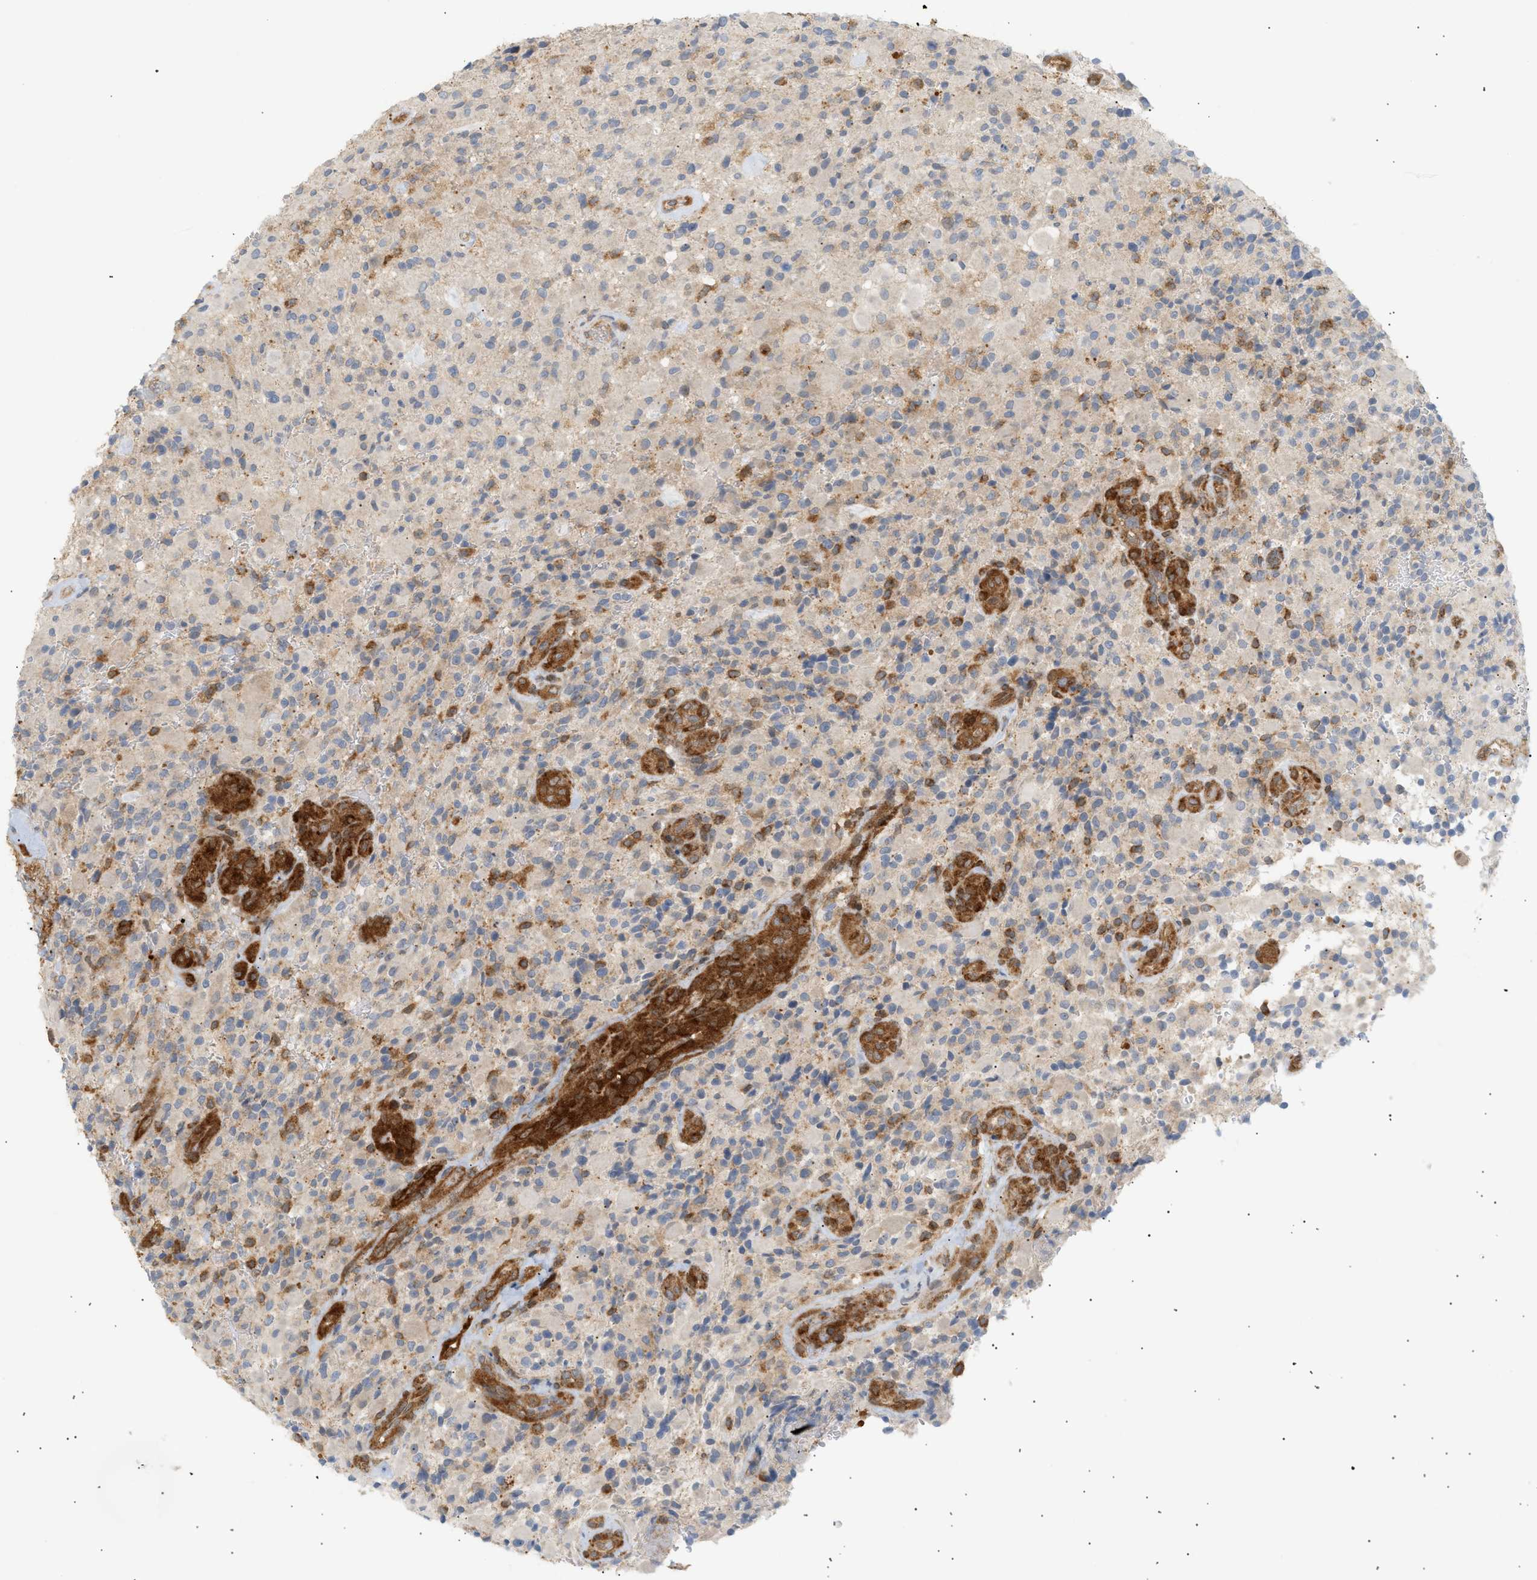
{"staining": {"intensity": "weak", "quantity": "25%-75%", "location": "cytoplasmic/membranous"}, "tissue": "glioma", "cell_type": "Tumor cells", "image_type": "cancer", "snomed": [{"axis": "morphology", "description": "Glioma, malignant, High grade"}, {"axis": "topography", "description": "Brain"}], "caption": "A low amount of weak cytoplasmic/membranous expression is identified in about 25%-75% of tumor cells in glioma tissue. (IHC, brightfield microscopy, high magnification).", "gene": "SHC1", "patient": {"sex": "male", "age": 71}}